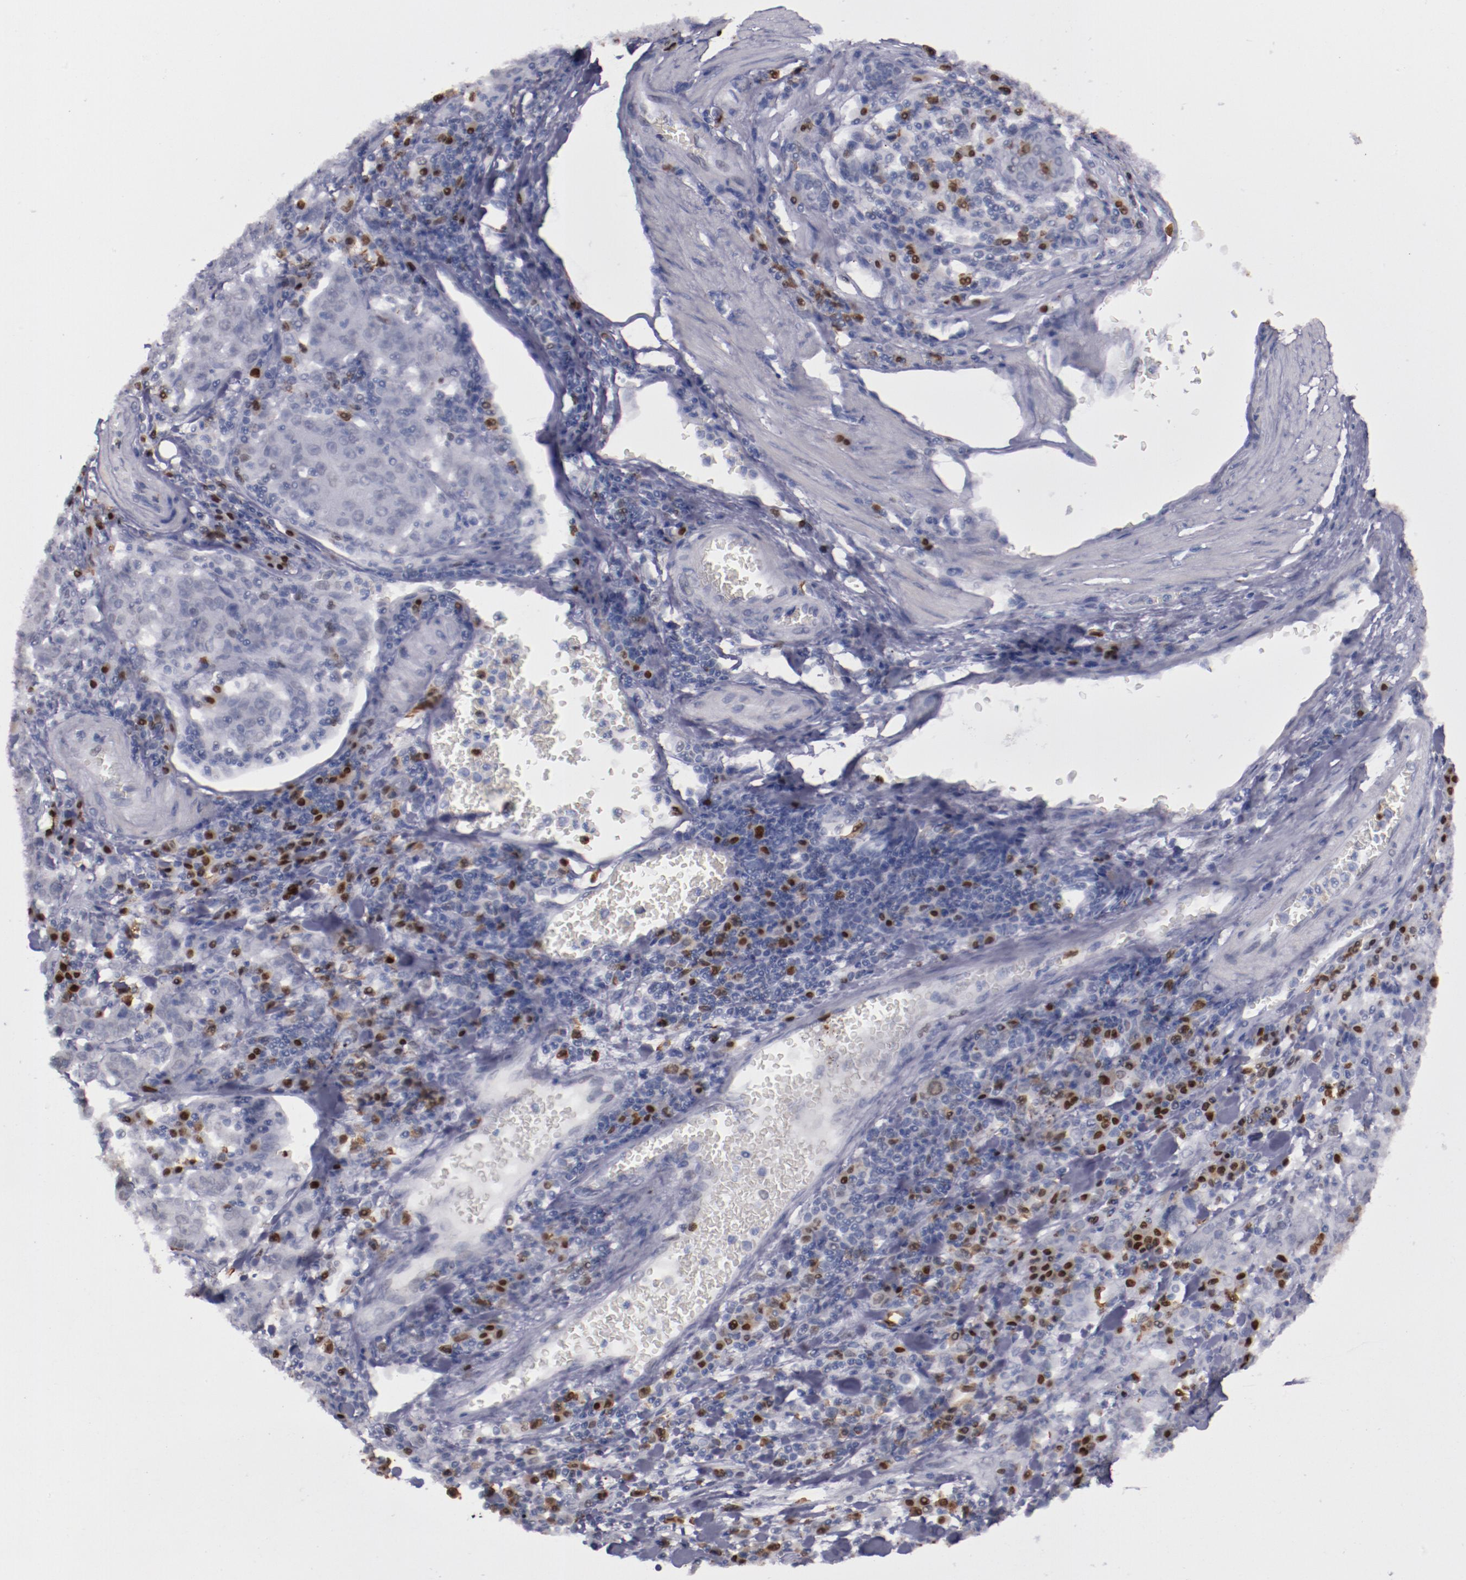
{"staining": {"intensity": "weak", "quantity": "<25%", "location": "cytoplasmic/membranous"}, "tissue": "stomach cancer", "cell_type": "Tumor cells", "image_type": "cancer", "snomed": [{"axis": "morphology", "description": "Normal tissue, NOS"}, {"axis": "morphology", "description": "Adenocarcinoma, NOS"}, {"axis": "topography", "description": "Stomach, upper"}, {"axis": "topography", "description": "Stomach"}], "caption": "Immunohistochemistry (IHC) photomicrograph of neoplastic tissue: human stomach cancer stained with DAB (3,3'-diaminobenzidine) demonstrates no significant protein staining in tumor cells. (DAB (3,3'-diaminobenzidine) IHC with hematoxylin counter stain).", "gene": "IRF4", "patient": {"sex": "male", "age": 59}}